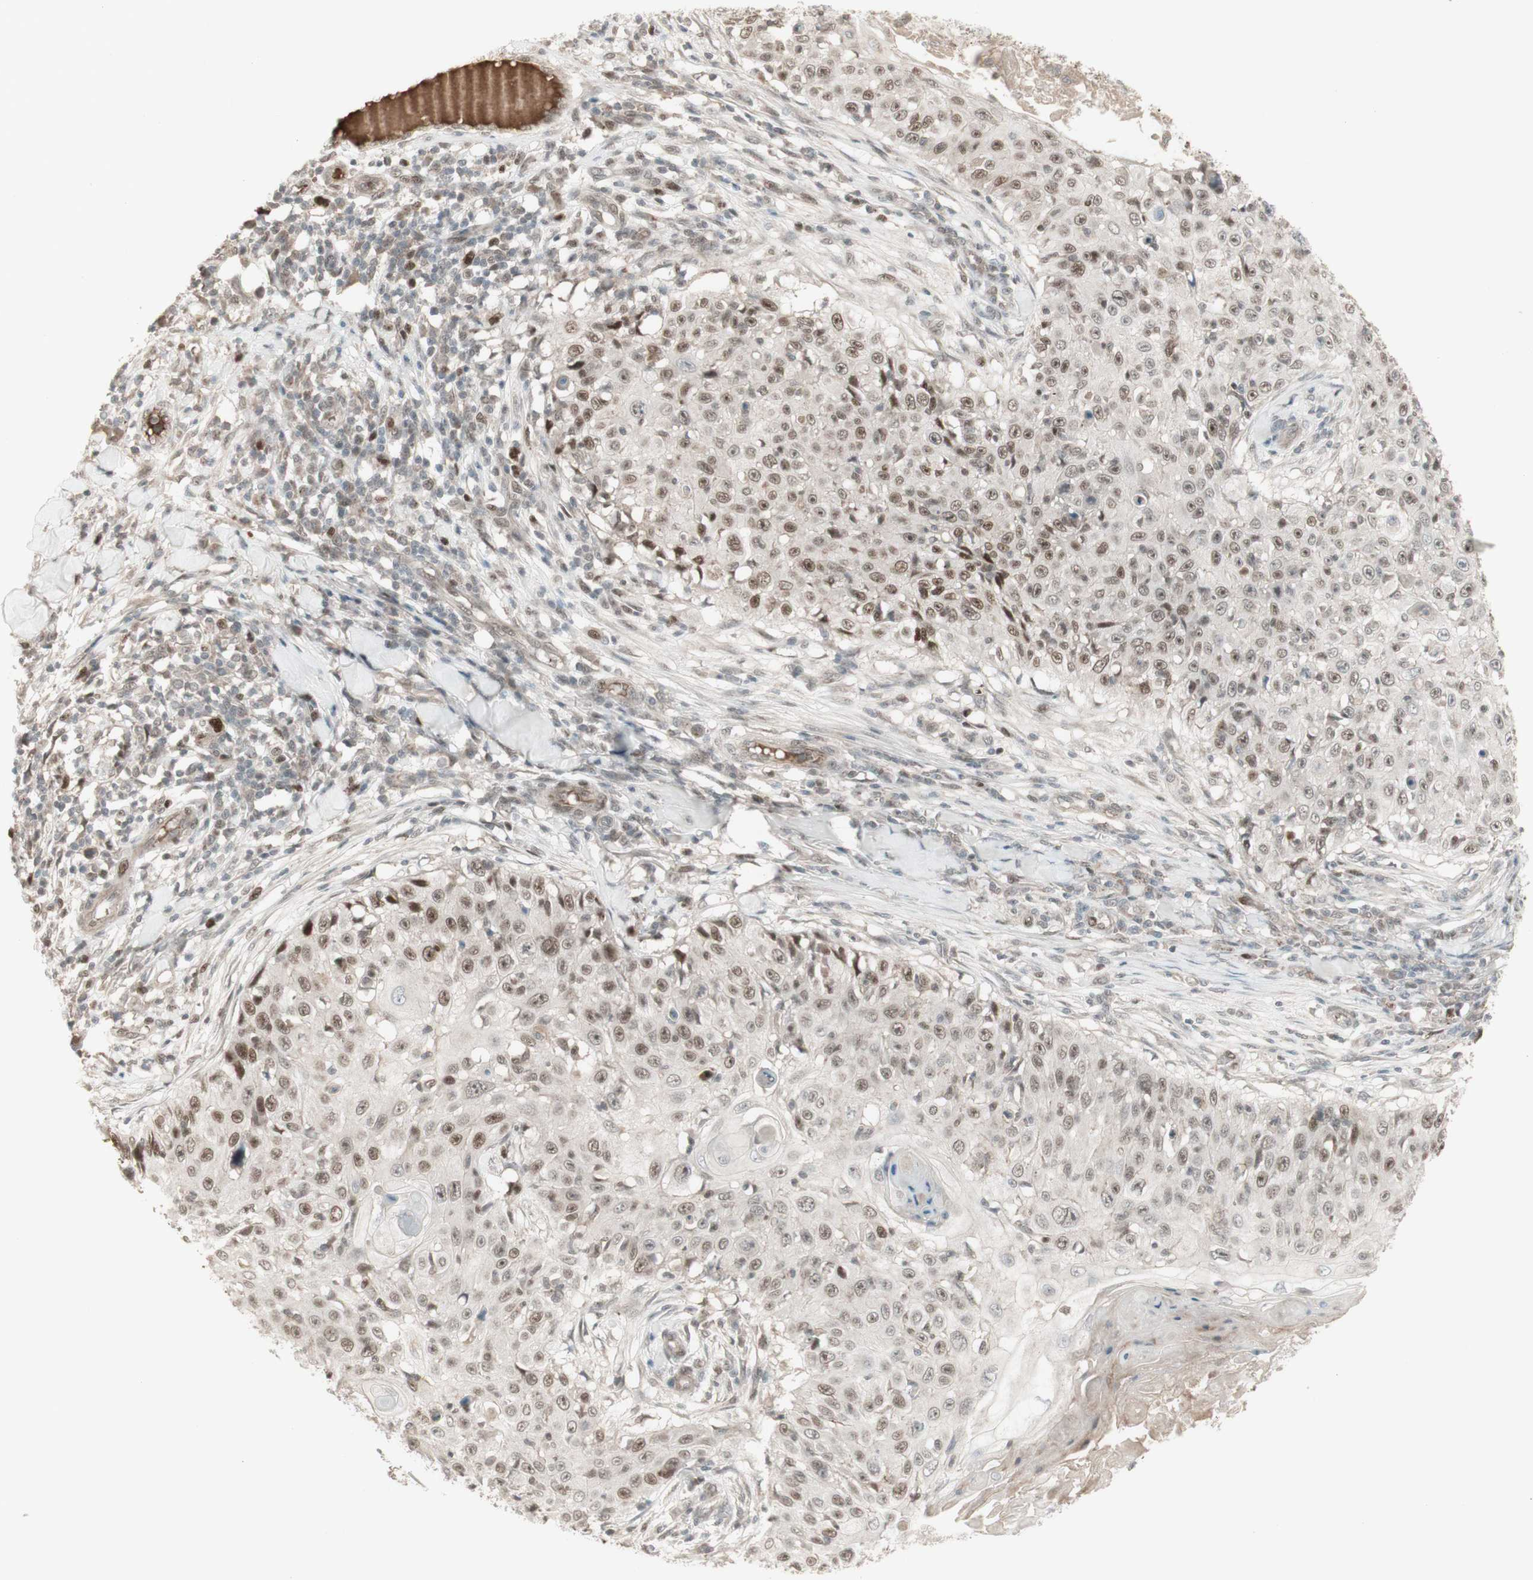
{"staining": {"intensity": "moderate", "quantity": "25%-75%", "location": "nuclear"}, "tissue": "skin cancer", "cell_type": "Tumor cells", "image_type": "cancer", "snomed": [{"axis": "morphology", "description": "Squamous cell carcinoma, NOS"}, {"axis": "topography", "description": "Skin"}], "caption": "Tumor cells display medium levels of moderate nuclear staining in approximately 25%-75% of cells in human skin squamous cell carcinoma. The staining is performed using DAB brown chromogen to label protein expression. The nuclei are counter-stained blue using hematoxylin.", "gene": "MSH6", "patient": {"sex": "male", "age": 86}}